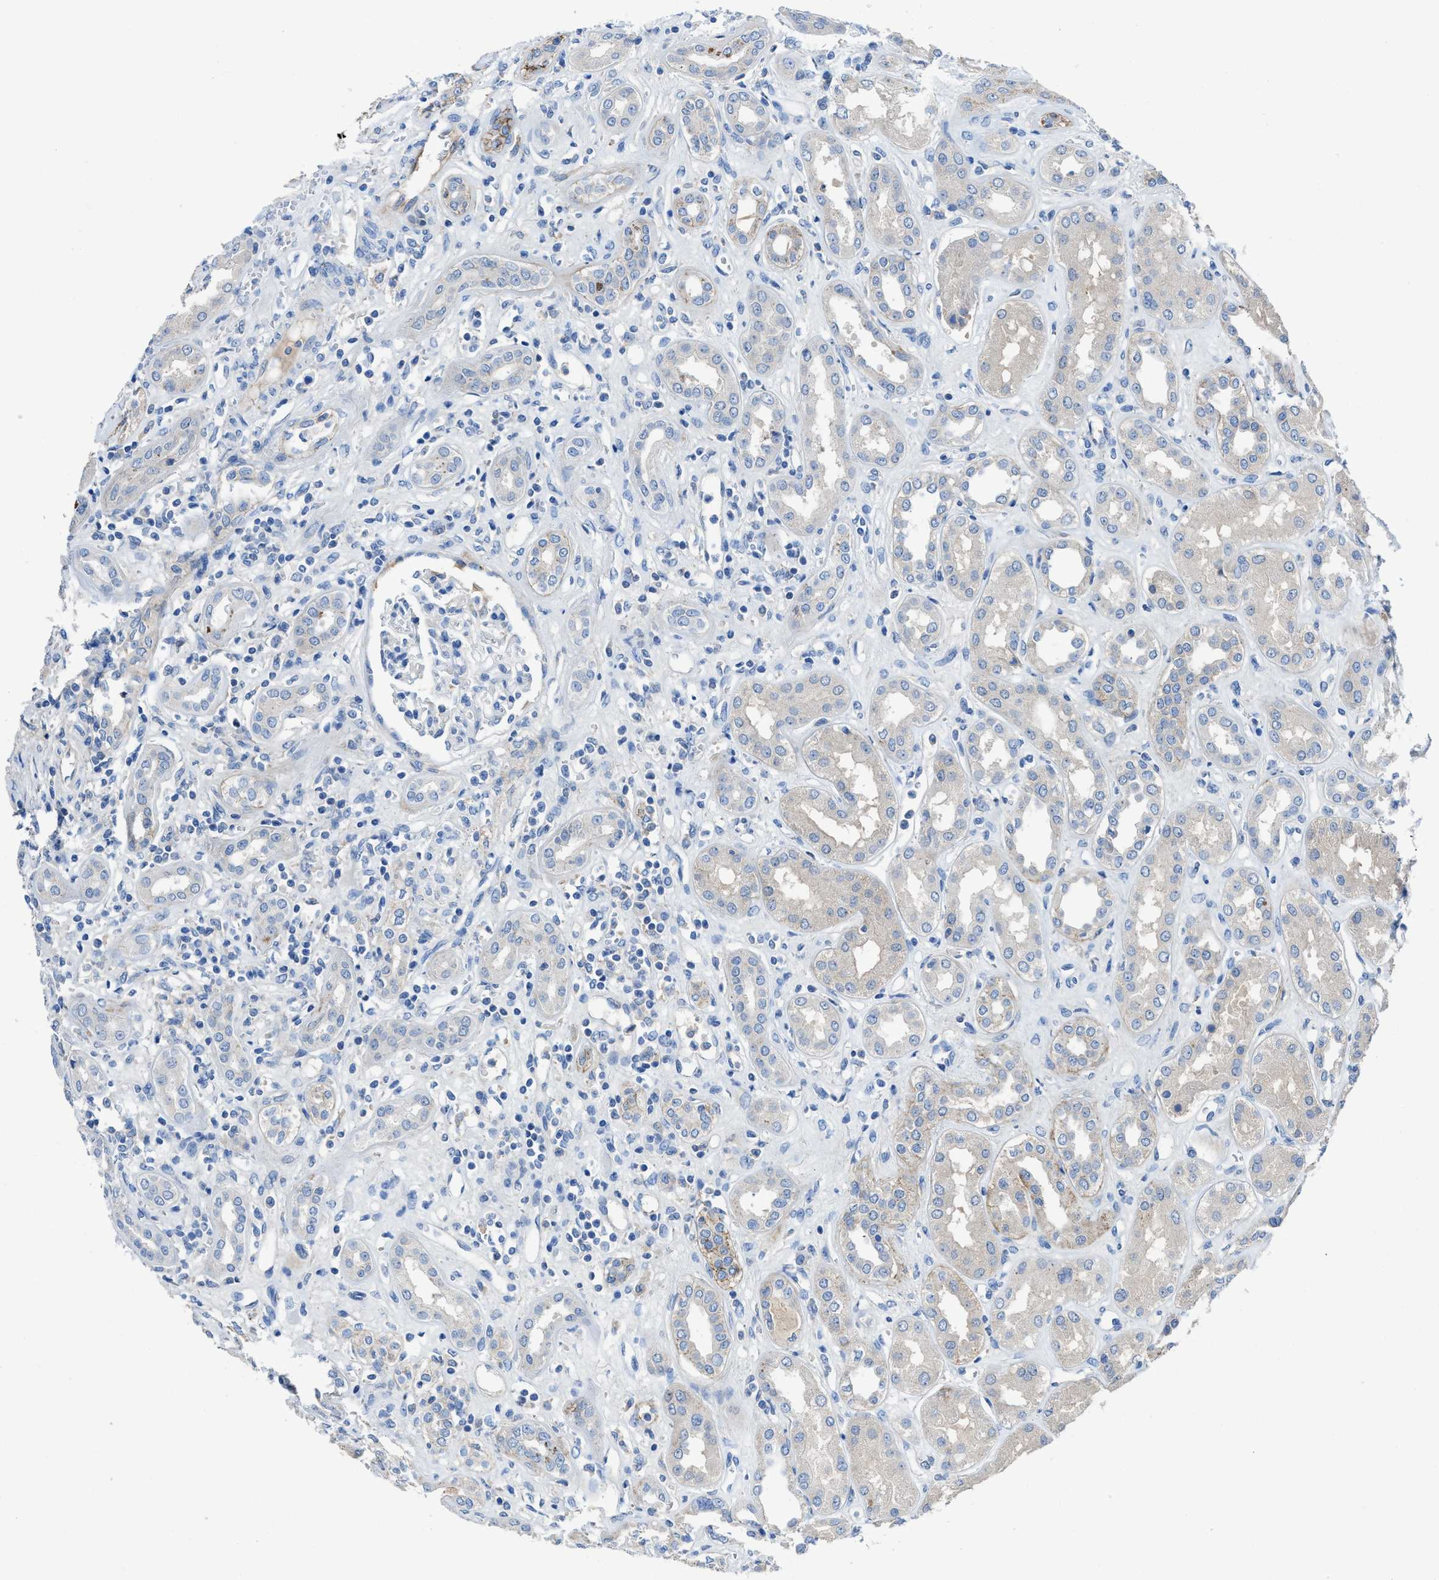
{"staining": {"intensity": "negative", "quantity": "none", "location": "none"}, "tissue": "kidney", "cell_type": "Cells in glomeruli", "image_type": "normal", "snomed": [{"axis": "morphology", "description": "Normal tissue, NOS"}, {"axis": "topography", "description": "Kidney"}], "caption": "DAB immunohistochemical staining of unremarkable kidney demonstrates no significant positivity in cells in glomeruli.", "gene": "PTGFRN", "patient": {"sex": "male", "age": 59}}